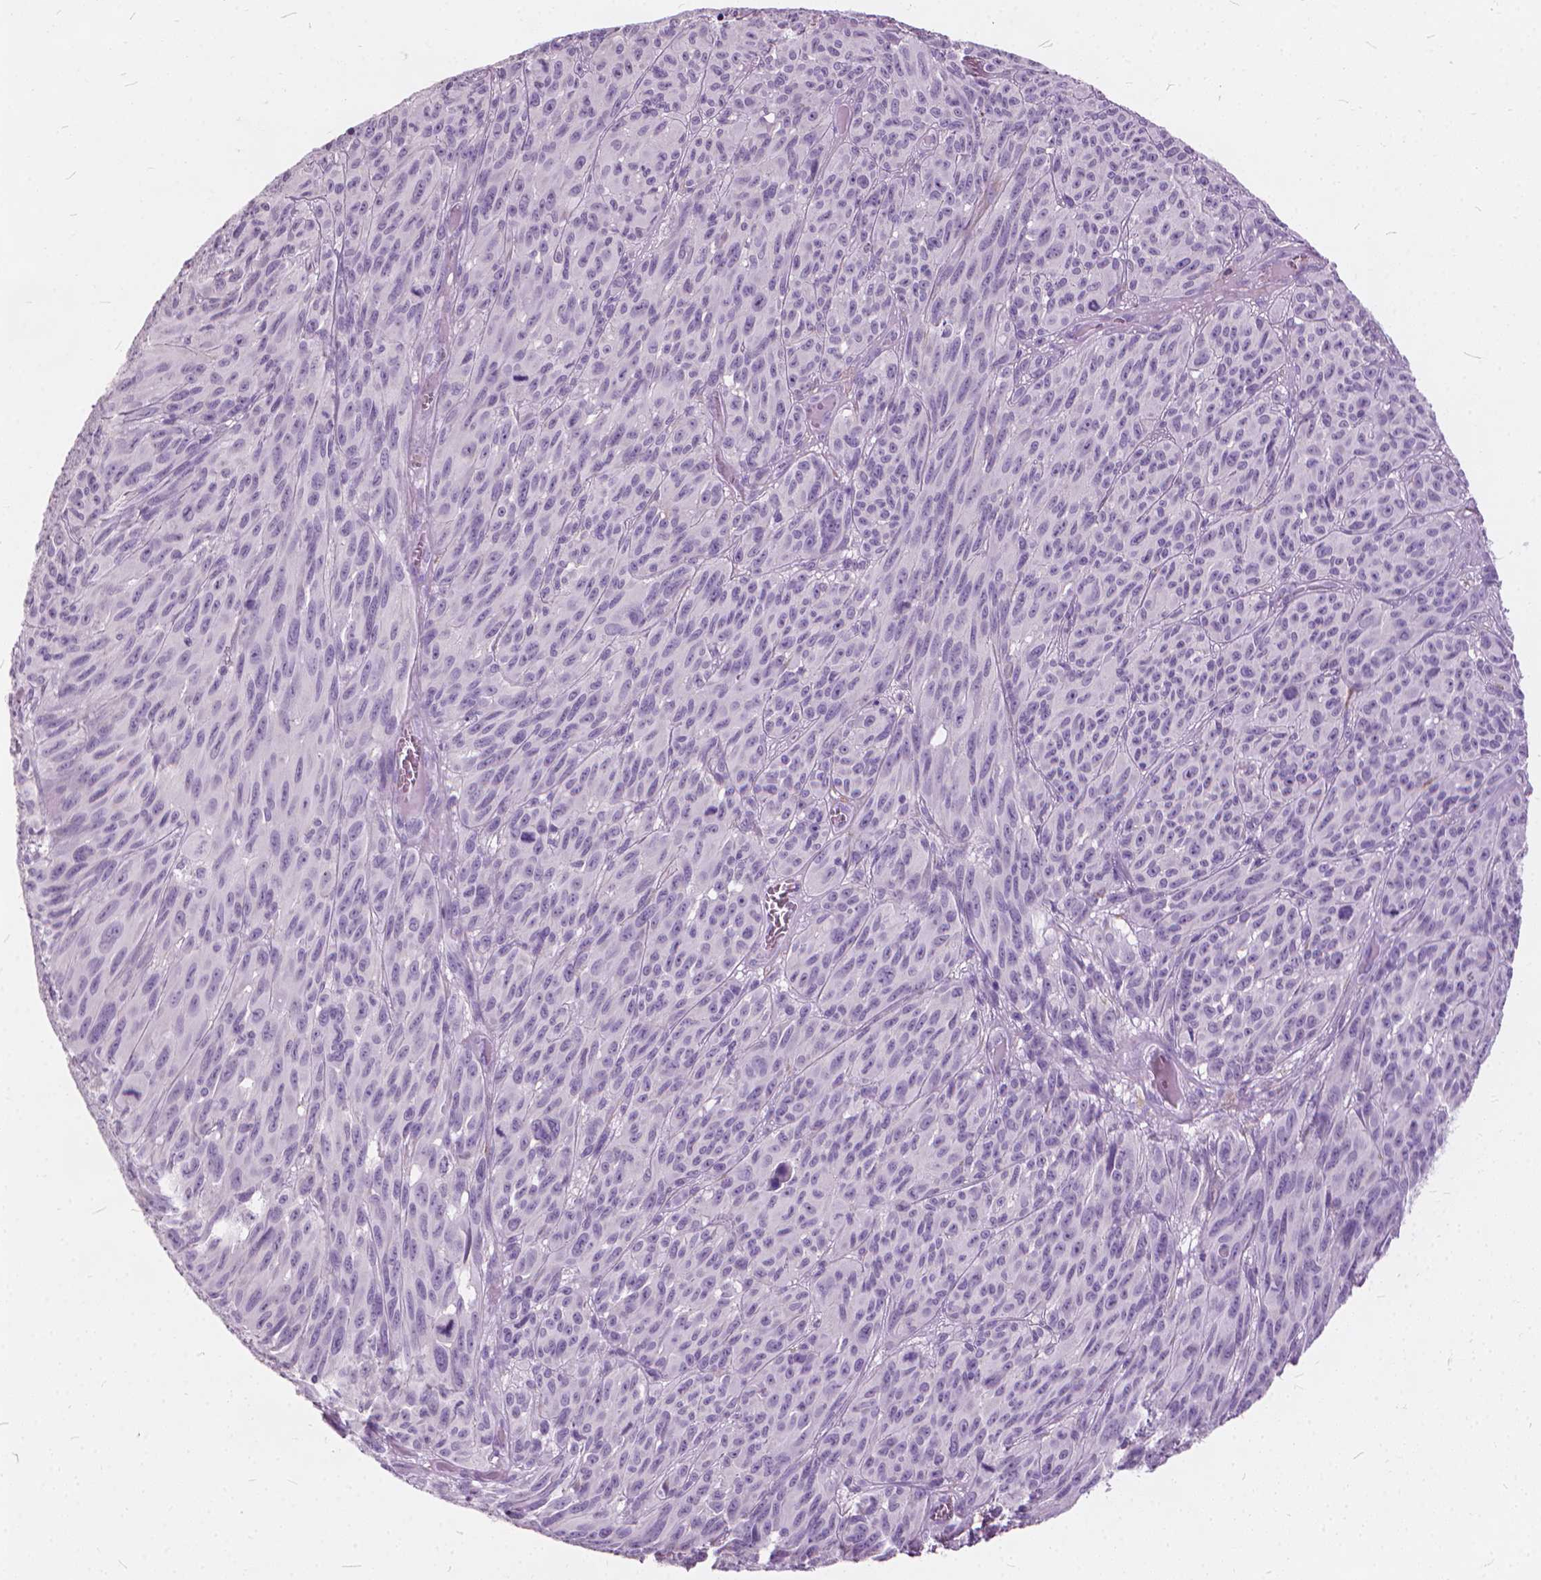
{"staining": {"intensity": "negative", "quantity": "none", "location": "none"}, "tissue": "melanoma", "cell_type": "Tumor cells", "image_type": "cancer", "snomed": [{"axis": "morphology", "description": "Malignant melanoma, NOS"}, {"axis": "topography", "description": "Vulva, labia, clitoris and Bartholin´s gland, NO"}], "caption": "High magnification brightfield microscopy of malignant melanoma stained with DAB (brown) and counterstained with hematoxylin (blue): tumor cells show no significant expression.", "gene": "DNM1", "patient": {"sex": "female", "age": 75}}